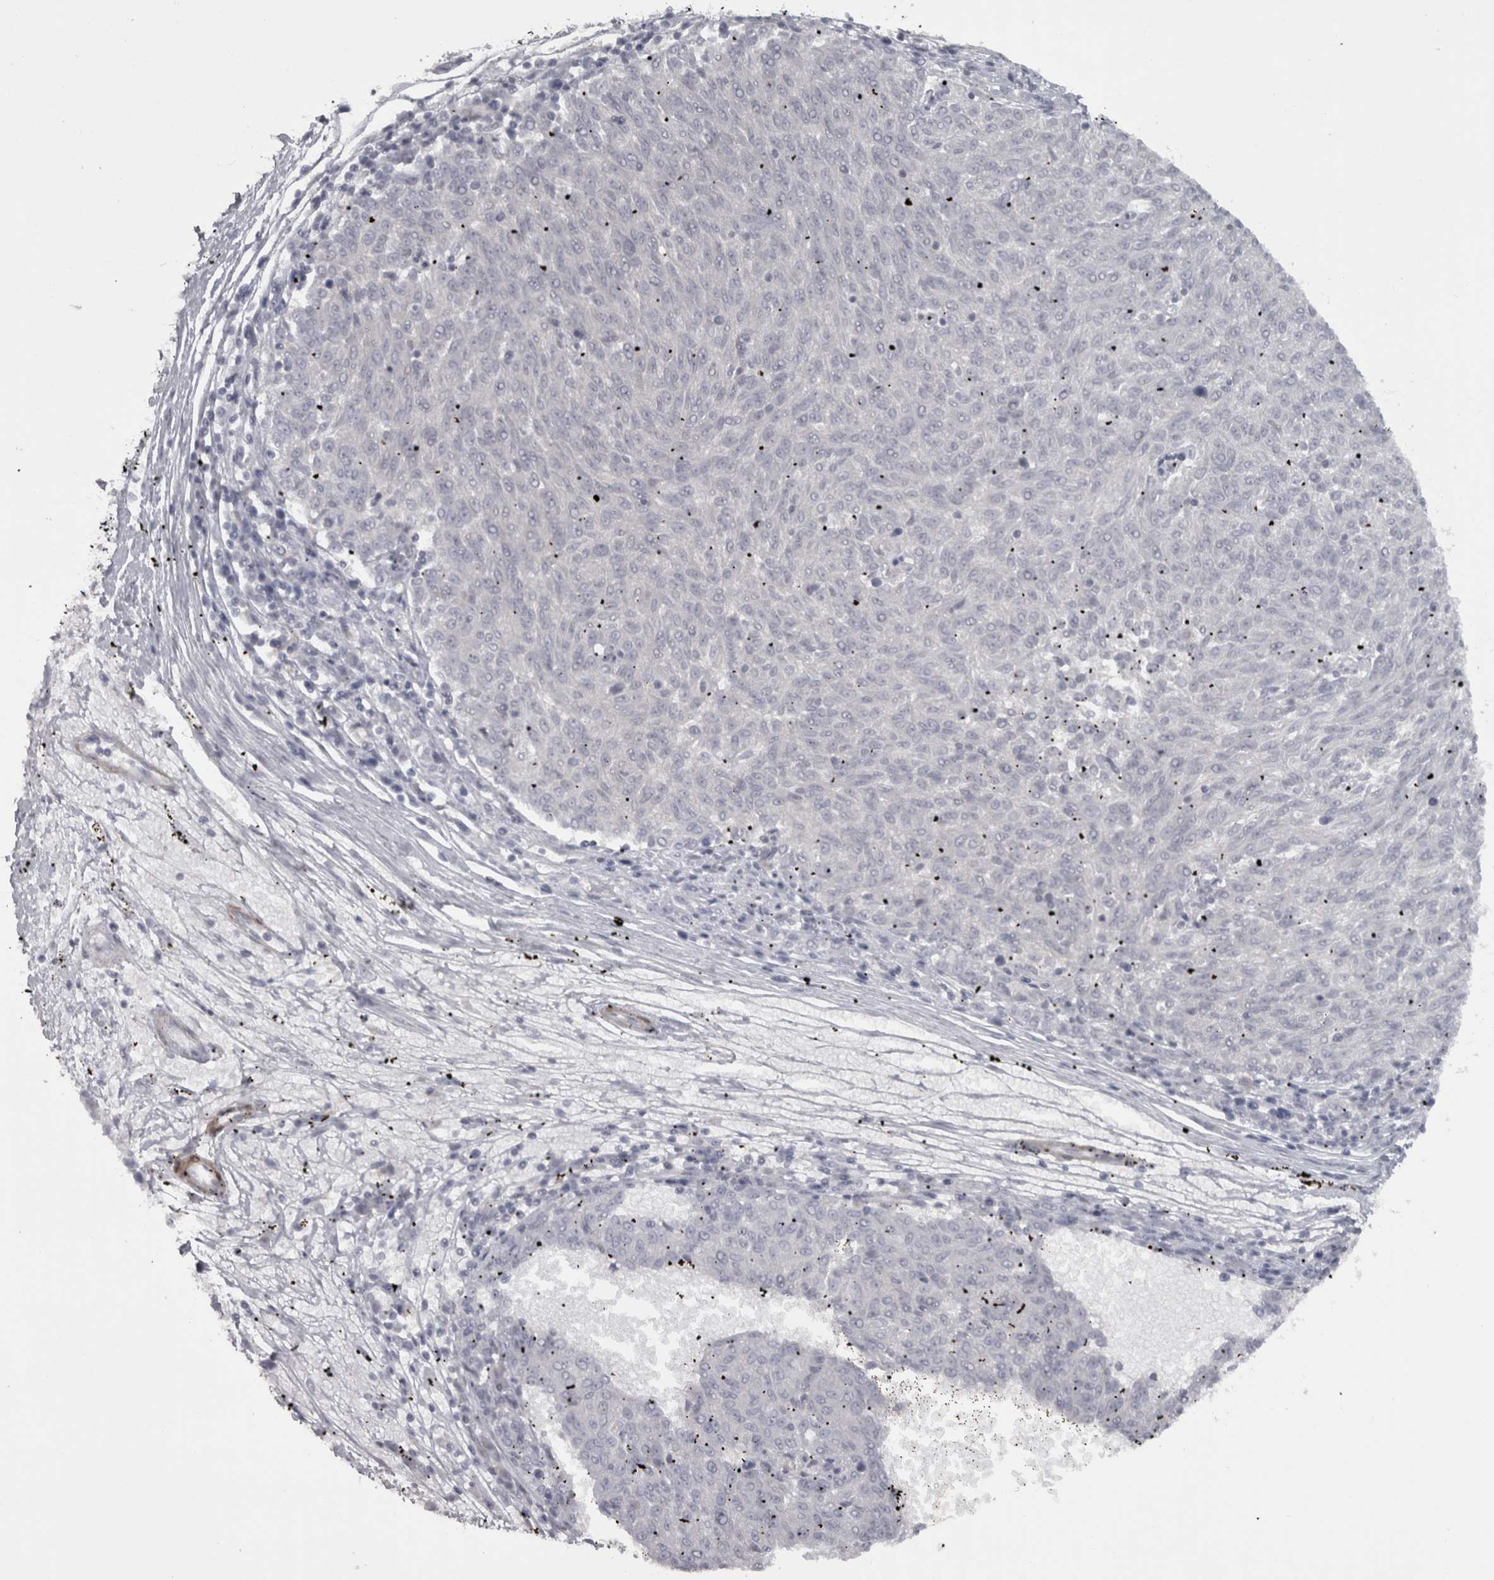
{"staining": {"intensity": "negative", "quantity": "none", "location": "none"}, "tissue": "melanoma", "cell_type": "Tumor cells", "image_type": "cancer", "snomed": [{"axis": "morphology", "description": "Malignant melanoma, NOS"}, {"axis": "topography", "description": "Skin"}], "caption": "Melanoma was stained to show a protein in brown. There is no significant positivity in tumor cells.", "gene": "PPP1R12B", "patient": {"sex": "female", "age": 72}}